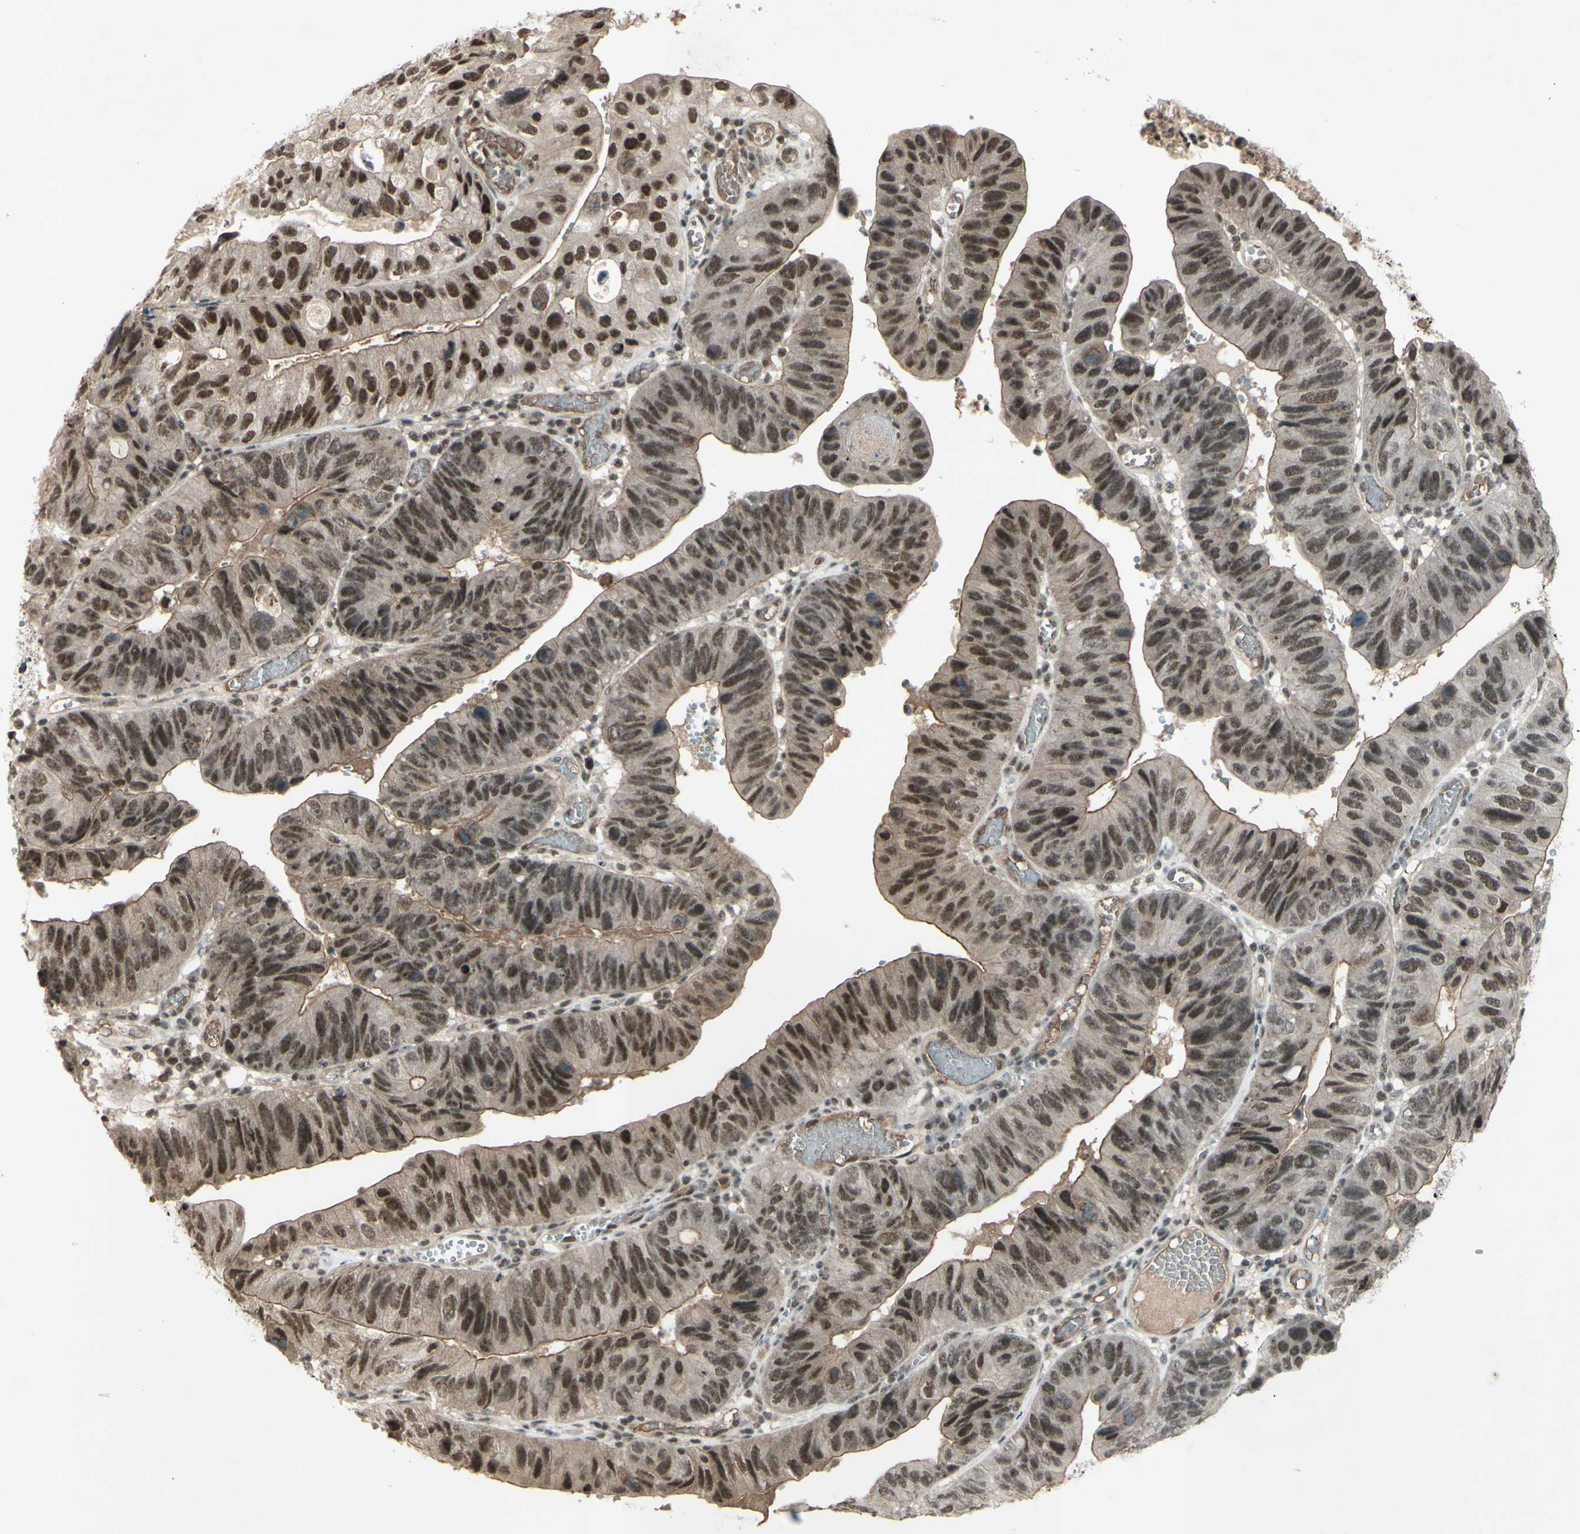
{"staining": {"intensity": "moderate", "quantity": ">75%", "location": "nuclear"}, "tissue": "stomach cancer", "cell_type": "Tumor cells", "image_type": "cancer", "snomed": [{"axis": "morphology", "description": "Adenocarcinoma, NOS"}, {"axis": "topography", "description": "Stomach"}], "caption": "Moderate nuclear protein positivity is appreciated in approximately >75% of tumor cells in stomach cancer.", "gene": "SNW1", "patient": {"sex": "male", "age": 59}}